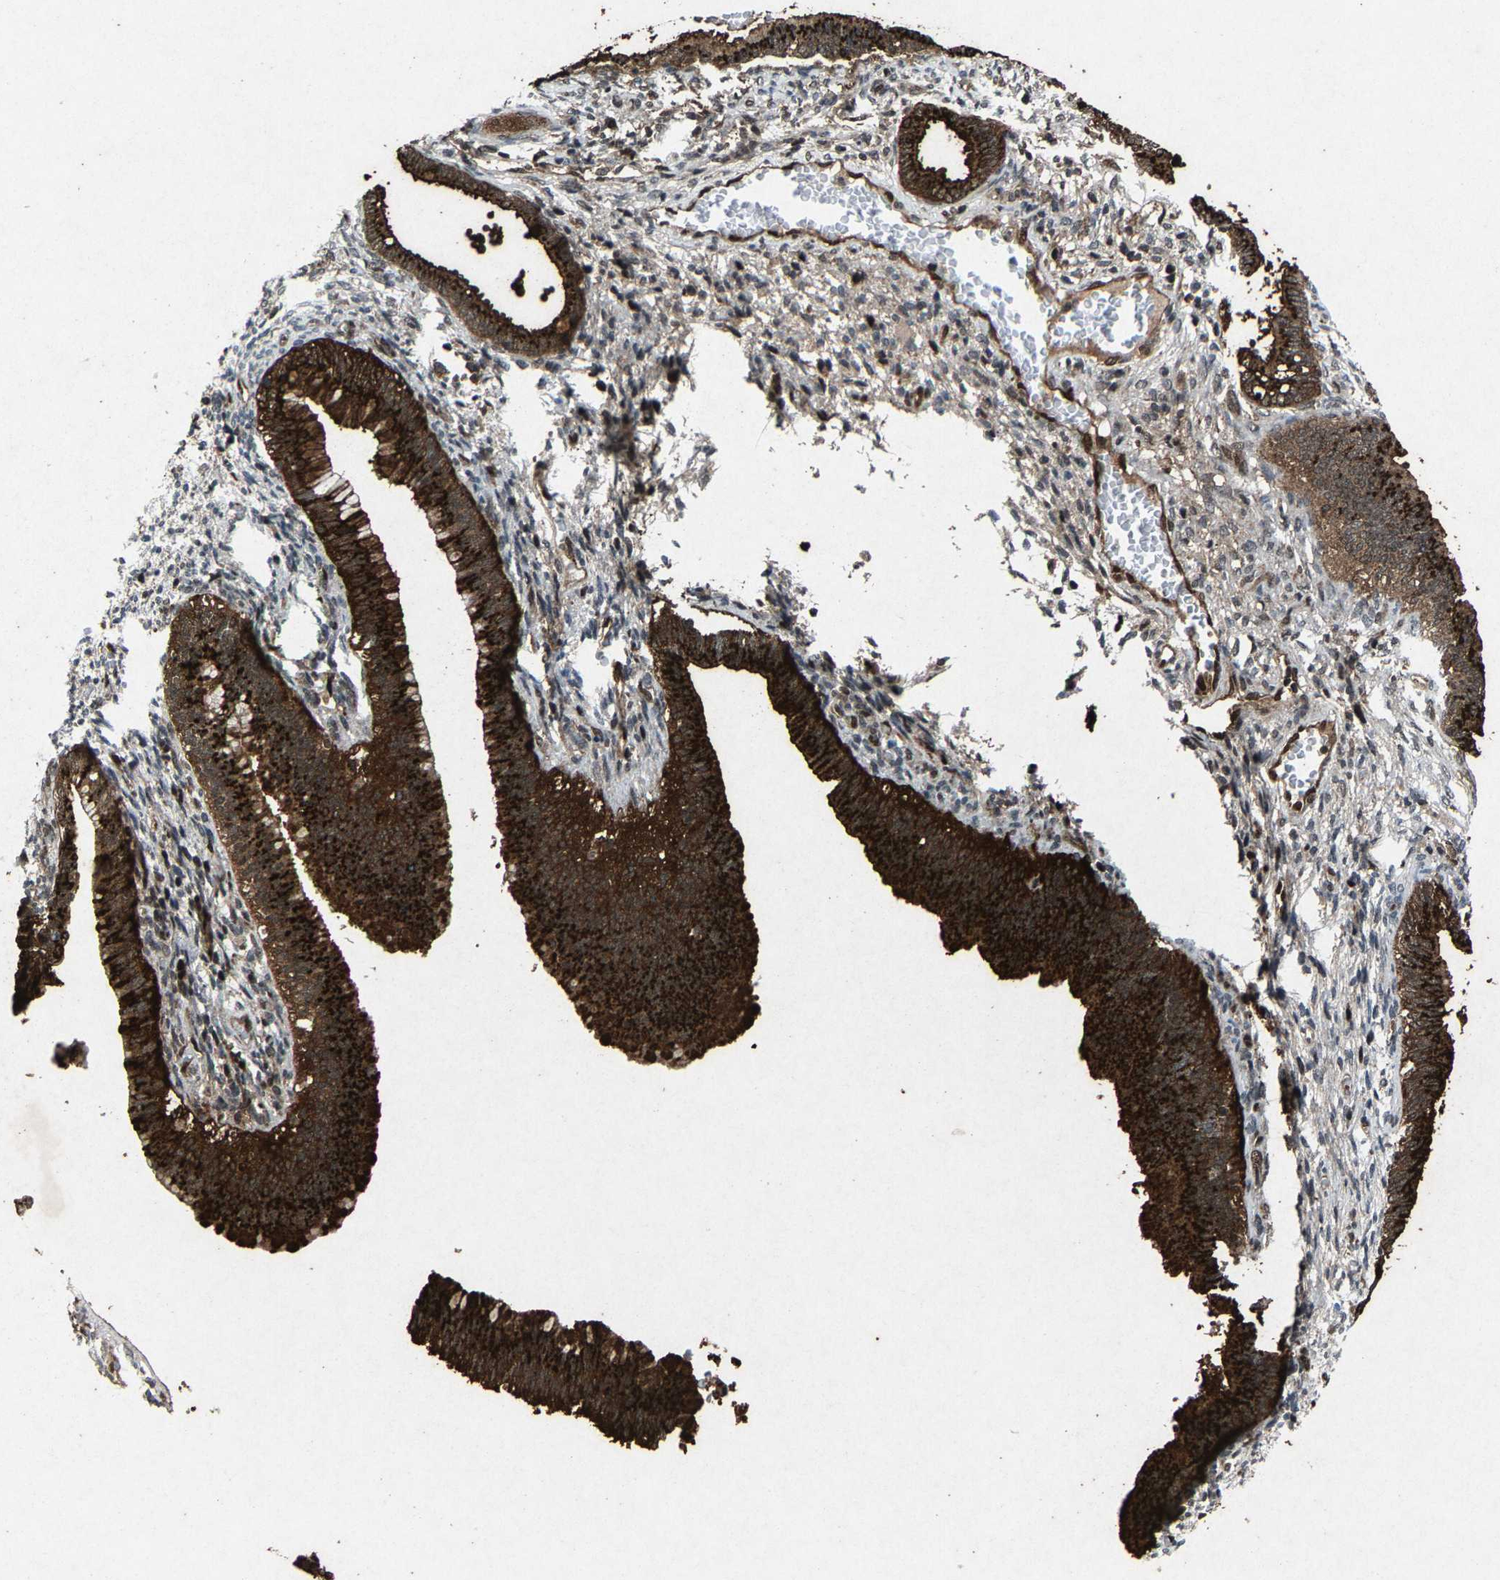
{"staining": {"intensity": "strong", "quantity": ">75%", "location": "cytoplasmic/membranous"}, "tissue": "cervical cancer", "cell_type": "Tumor cells", "image_type": "cancer", "snomed": [{"axis": "morphology", "description": "Adenocarcinoma, NOS"}, {"axis": "topography", "description": "Cervix"}], "caption": "Immunohistochemistry (IHC) of cervical cancer (adenocarcinoma) demonstrates high levels of strong cytoplasmic/membranous expression in about >75% of tumor cells. (Brightfield microscopy of DAB IHC at high magnification).", "gene": "ATXN3", "patient": {"sex": "female", "age": 44}}